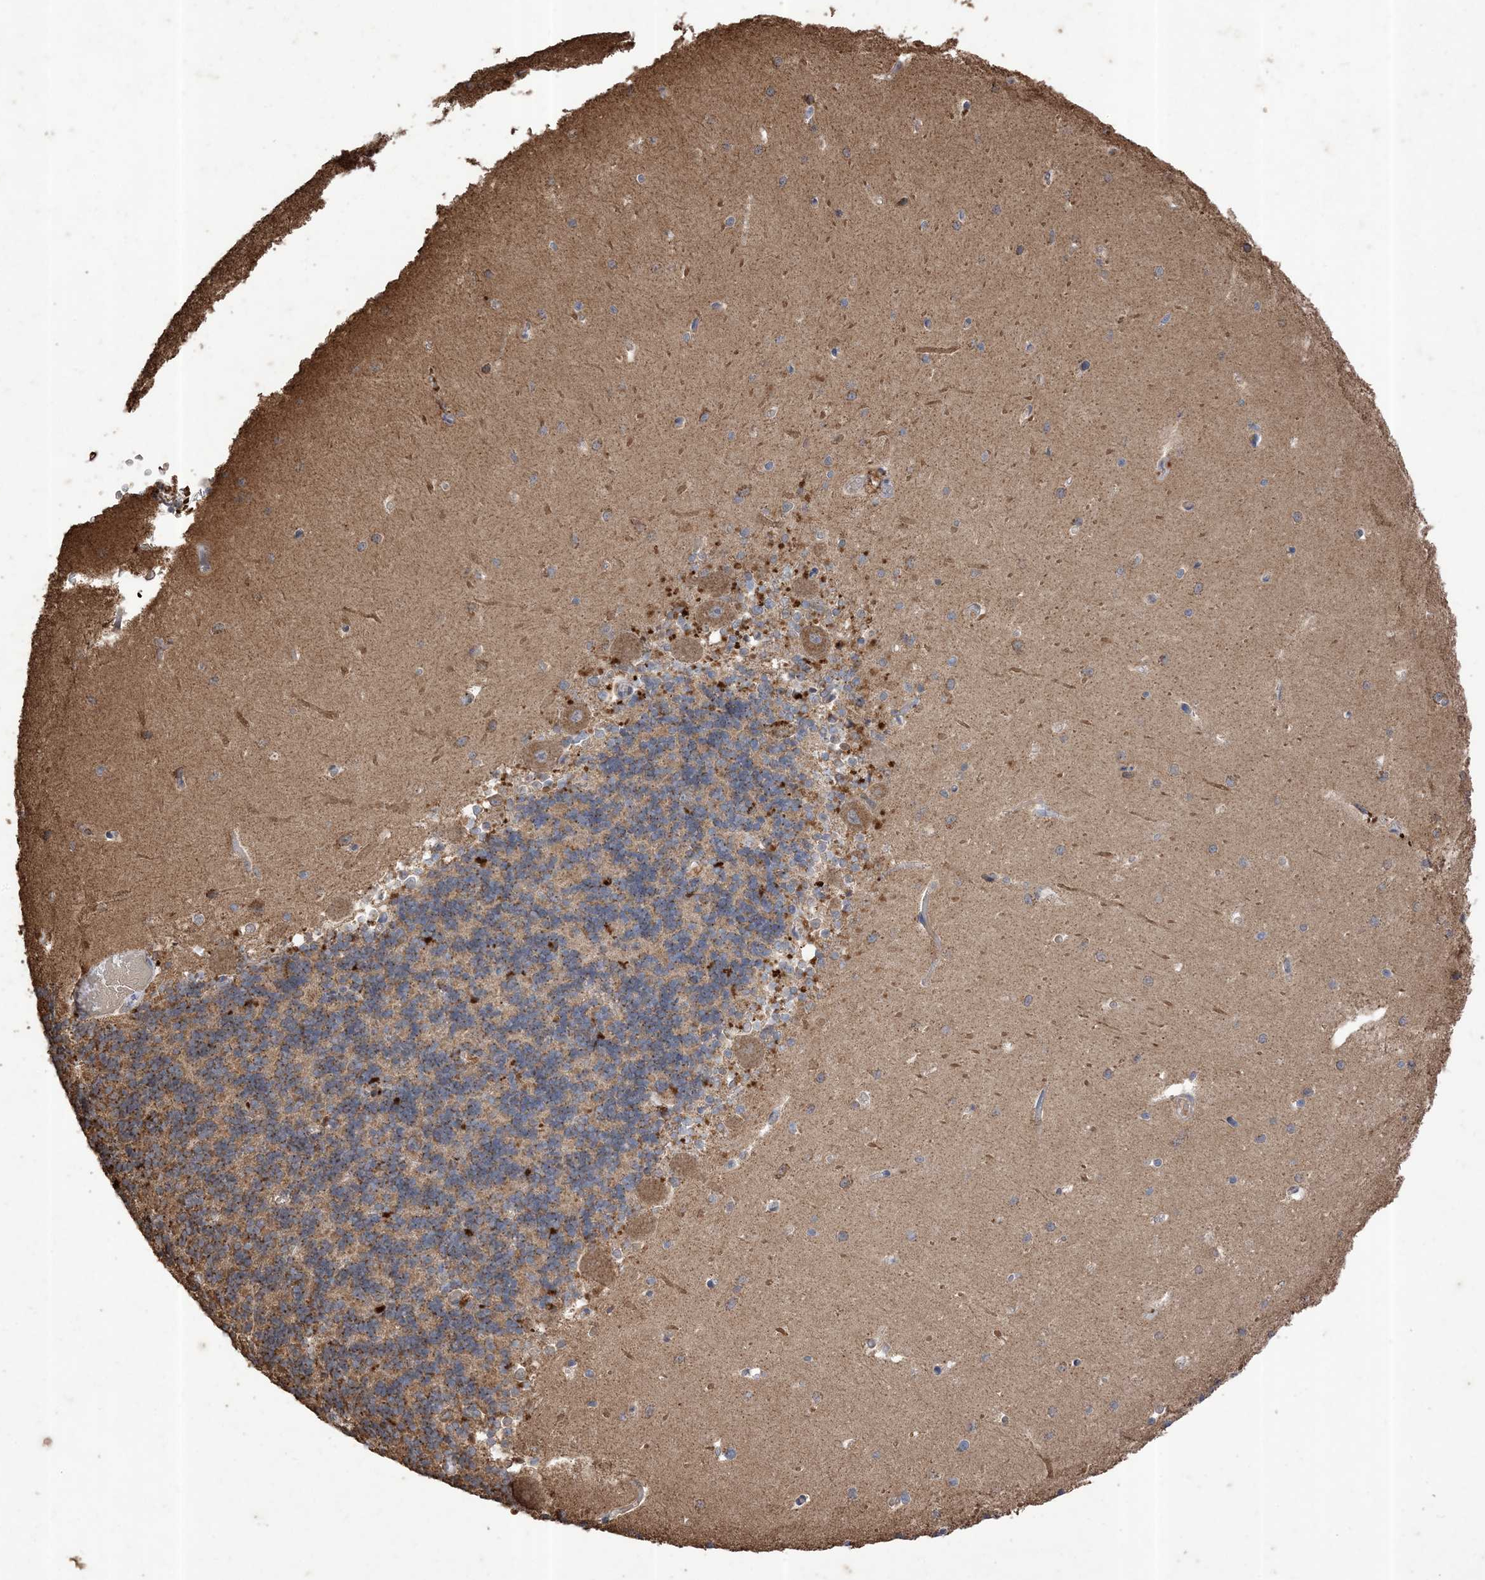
{"staining": {"intensity": "moderate", "quantity": "25%-75%", "location": "cytoplasmic/membranous"}, "tissue": "cerebellum", "cell_type": "Cells in granular layer", "image_type": "normal", "snomed": [{"axis": "morphology", "description": "Normal tissue, NOS"}, {"axis": "topography", "description": "Cerebellum"}], "caption": "An immunohistochemistry (IHC) image of benign tissue is shown. Protein staining in brown highlights moderate cytoplasmic/membranous positivity in cerebellum within cells in granular layer.", "gene": "HPS4", "patient": {"sex": "male", "age": 37}}